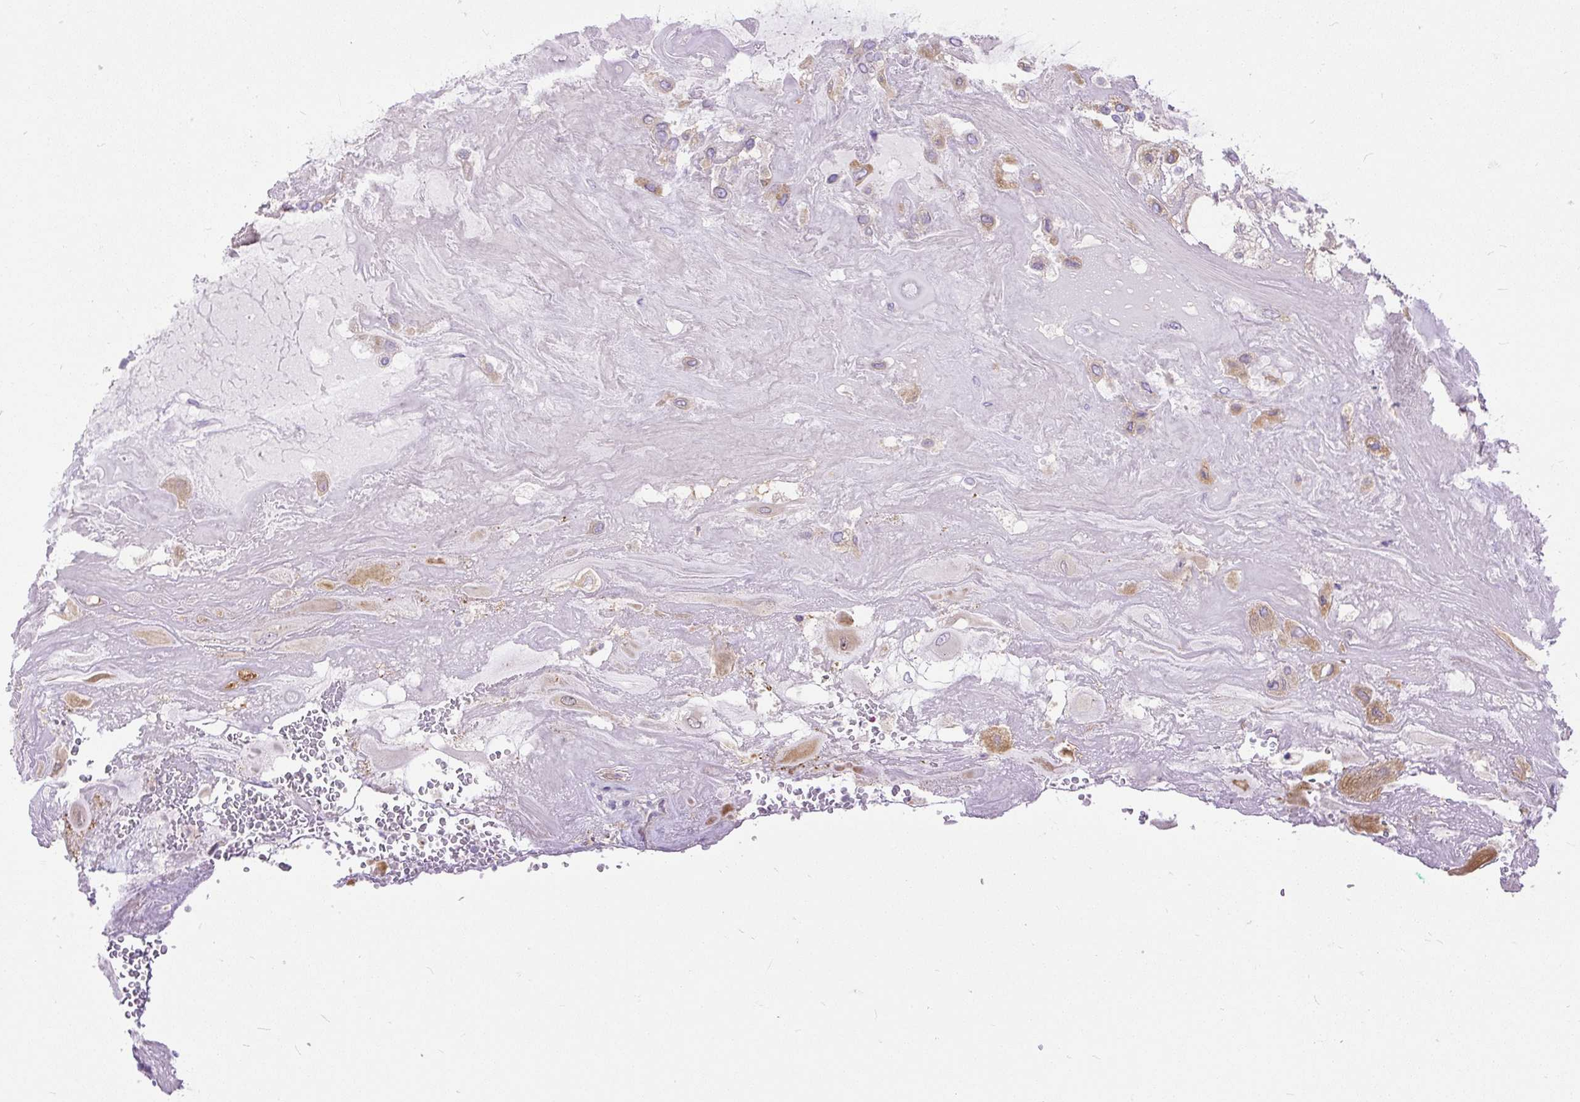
{"staining": {"intensity": "moderate", "quantity": ">75%", "location": "cytoplasmic/membranous"}, "tissue": "placenta", "cell_type": "Decidual cells", "image_type": "normal", "snomed": [{"axis": "morphology", "description": "Normal tissue, NOS"}, {"axis": "topography", "description": "Placenta"}], "caption": "IHC staining of benign placenta, which reveals medium levels of moderate cytoplasmic/membranous expression in about >75% of decidual cells indicating moderate cytoplasmic/membranous protein positivity. The staining was performed using DAB (brown) for protein detection and nuclei were counterstained in hematoxylin (blue).", "gene": "SYBU", "patient": {"sex": "female", "age": 32}}